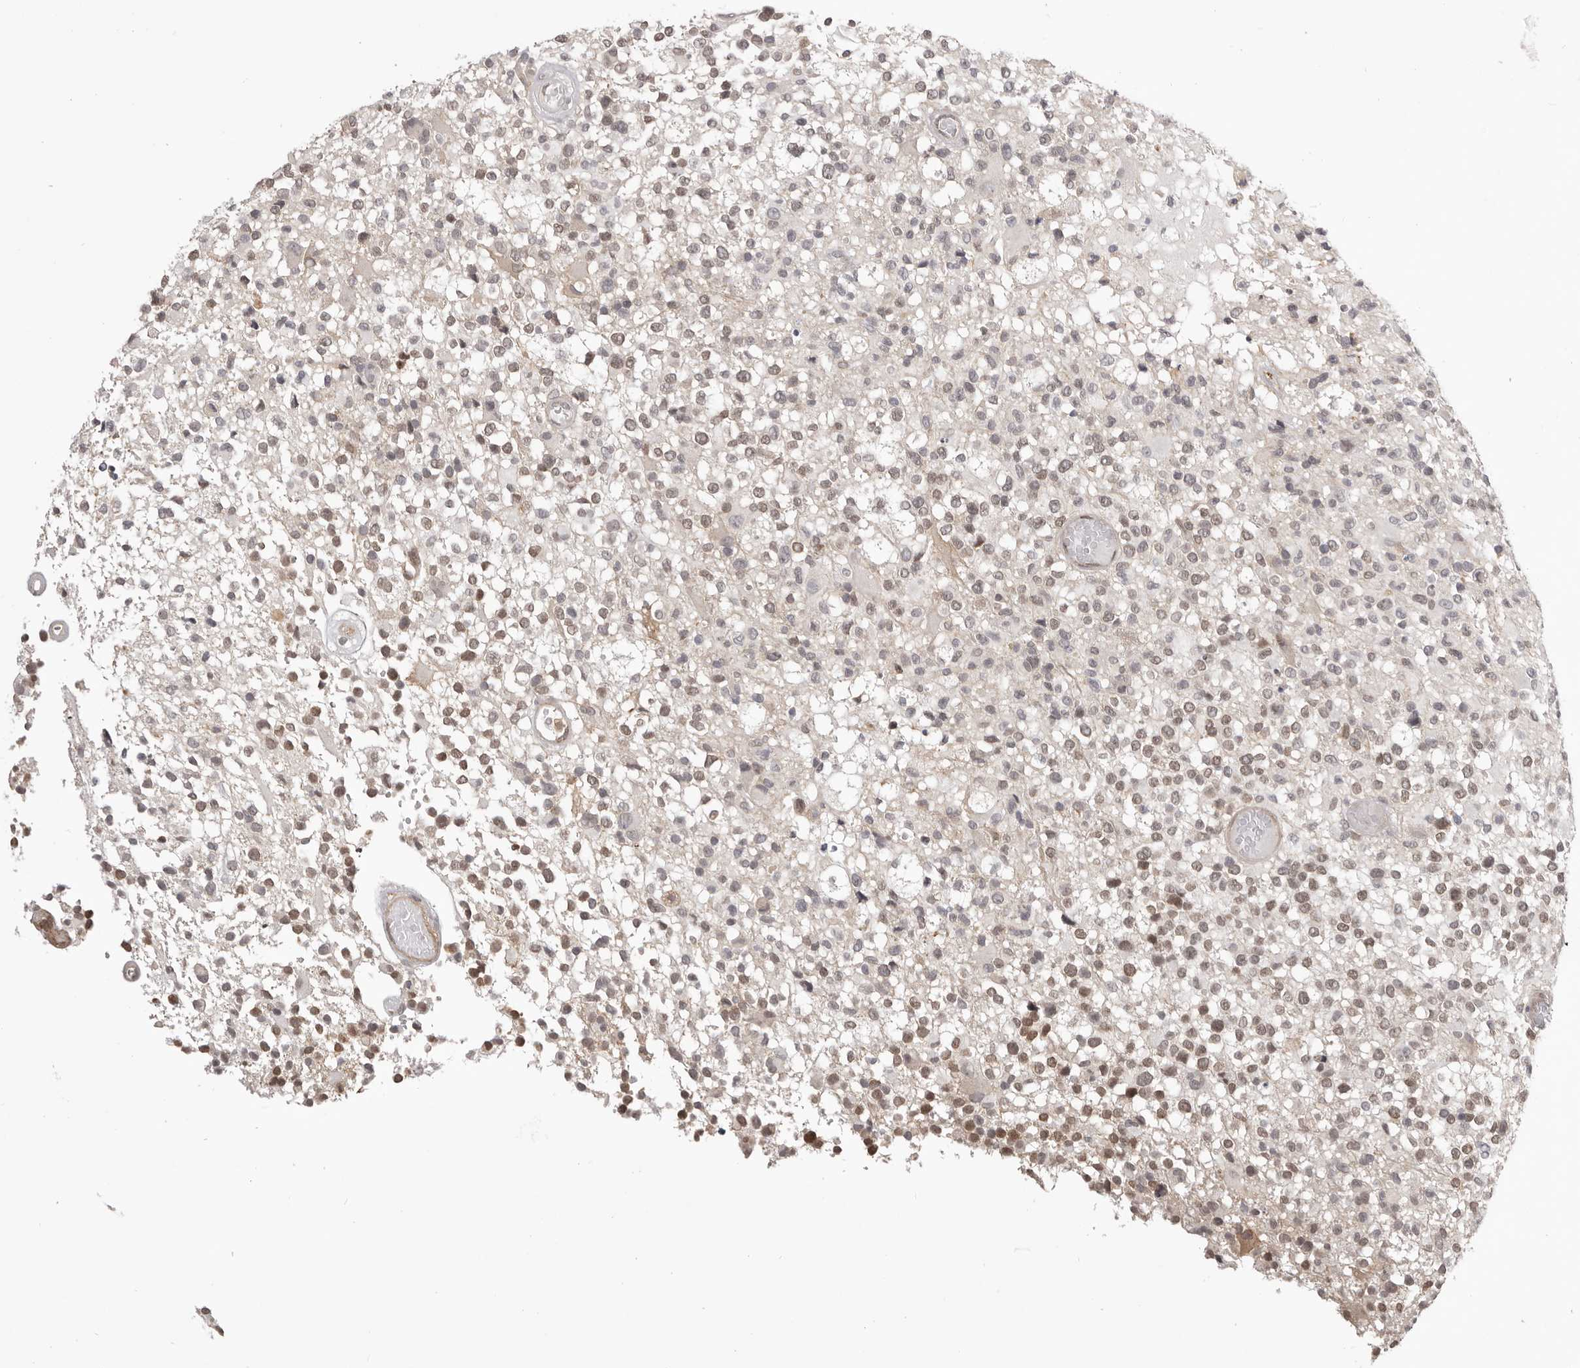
{"staining": {"intensity": "weak", "quantity": ">75%", "location": "nuclear"}, "tissue": "glioma", "cell_type": "Tumor cells", "image_type": "cancer", "snomed": [{"axis": "morphology", "description": "Glioma, malignant, High grade"}, {"axis": "morphology", "description": "Glioblastoma, NOS"}, {"axis": "topography", "description": "Brain"}], "caption": "Protein expression analysis of human malignant glioma (high-grade) reveals weak nuclear staining in approximately >75% of tumor cells.", "gene": "RNF2", "patient": {"sex": "male", "age": 60}}